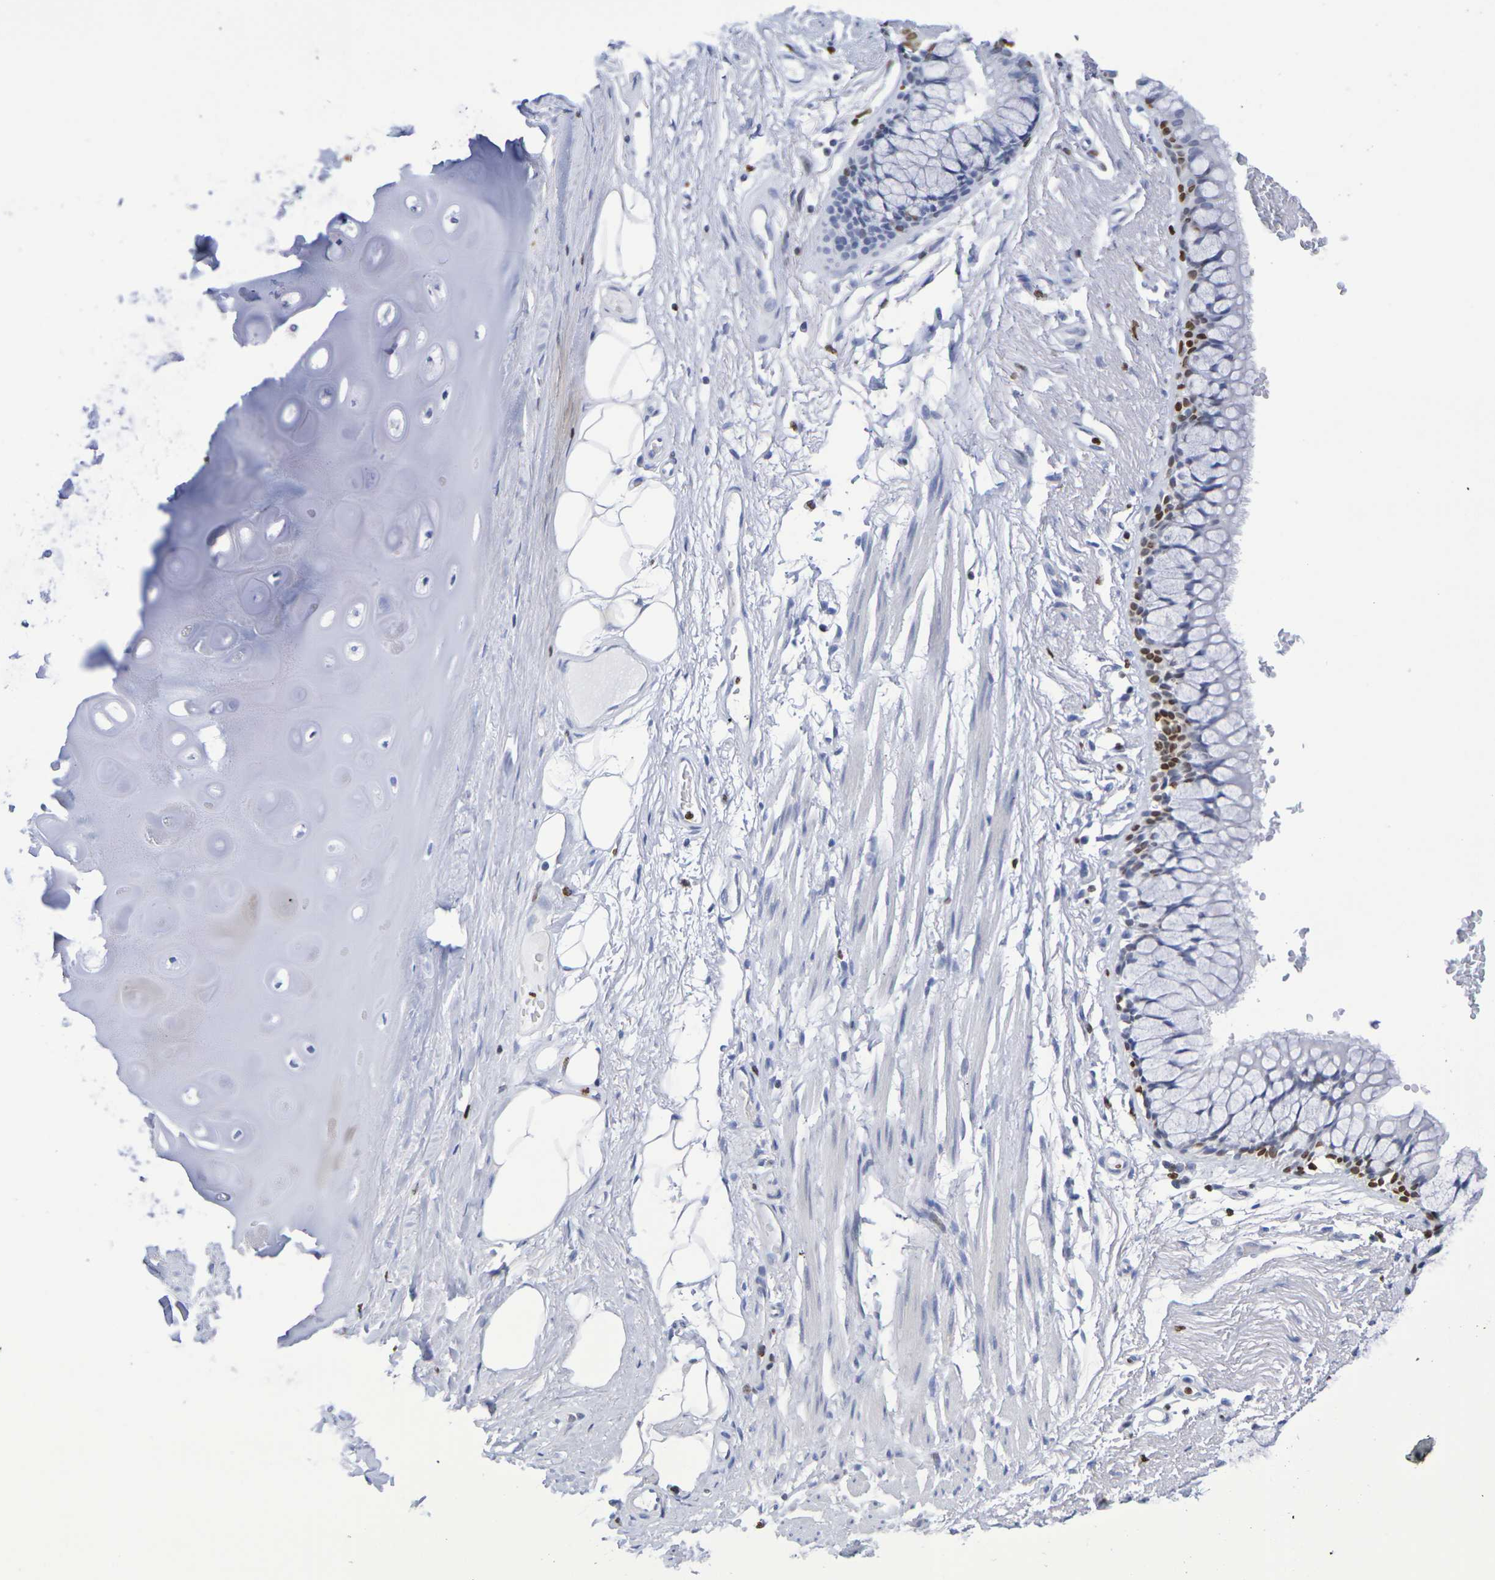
{"staining": {"intensity": "negative", "quantity": "none", "location": "none"}, "tissue": "adipose tissue", "cell_type": "Adipocytes", "image_type": "normal", "snomed": [{"axis": "morphology", "description": "Normal tissue, NOS"}, {"axis": "topography", "description": "Cartilage tissue"}, {"axis": "topography", "description": "Bronchus"}], "caption": "Immunohistochemistry of benign adipose tissue displays no positivity in adipocytes. (Immunohistochemistry, brightfield microscopy, high magnification).", "gene": "H1", "patient": {"sex": "female", "age": 73}}